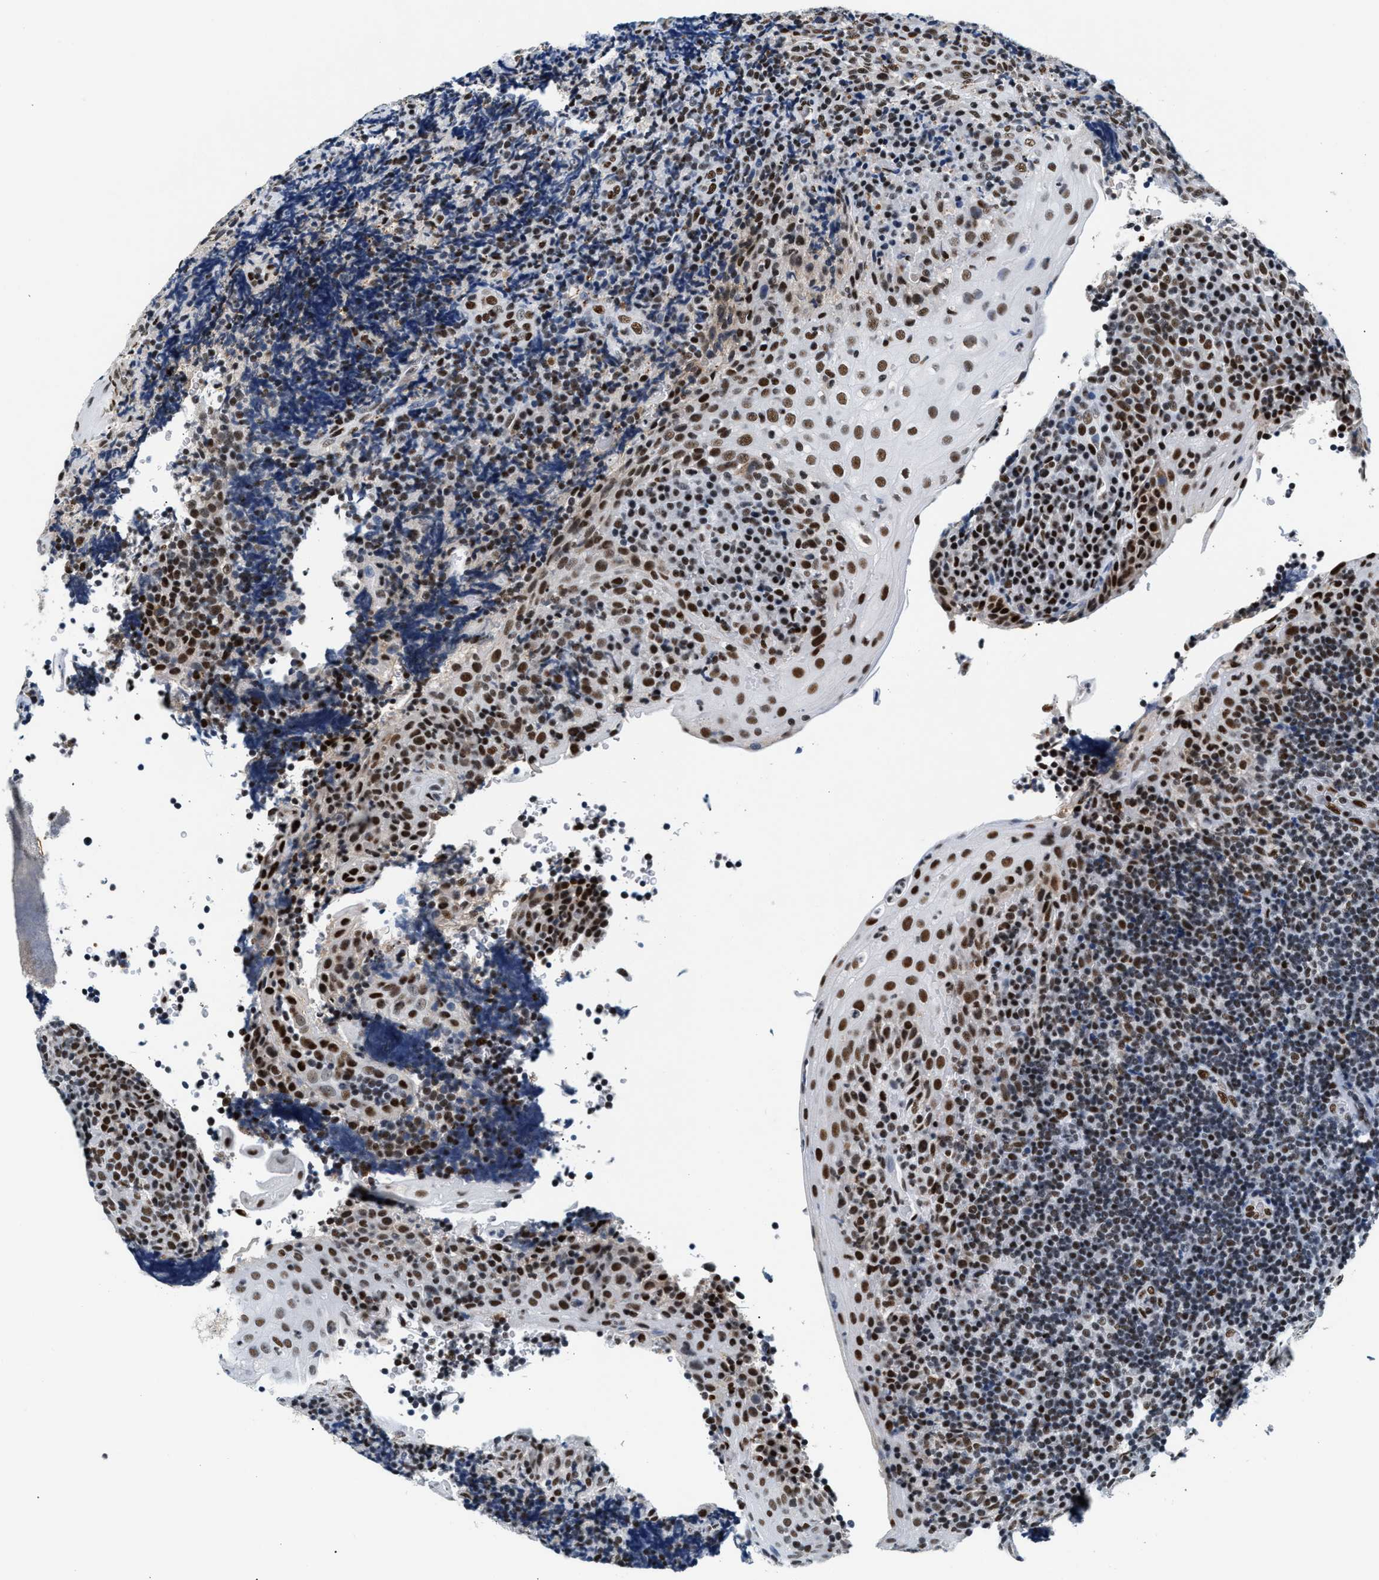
{"staining": {"intensity": "strong", "quantity": "<25%", "location": "nuclear"}, "tissue": "tonsil", "cell_type": "Germinal center cells", "image_type": "normal", "snomed": [{"axis": "morphology", "description": "Normal tissue, NOS"}, {"axis": "topography", "description": "Tonsil"}], "caption": "Immunohistochemistry (DAB (3,3'-diaminobenzidine)) staining of benign tonsil demonstrates strong nuclear protein positivity in approximately <25% of germinal center cells.", "gene": "RAD50", "patient": {"sex": "male", "age": 37}}